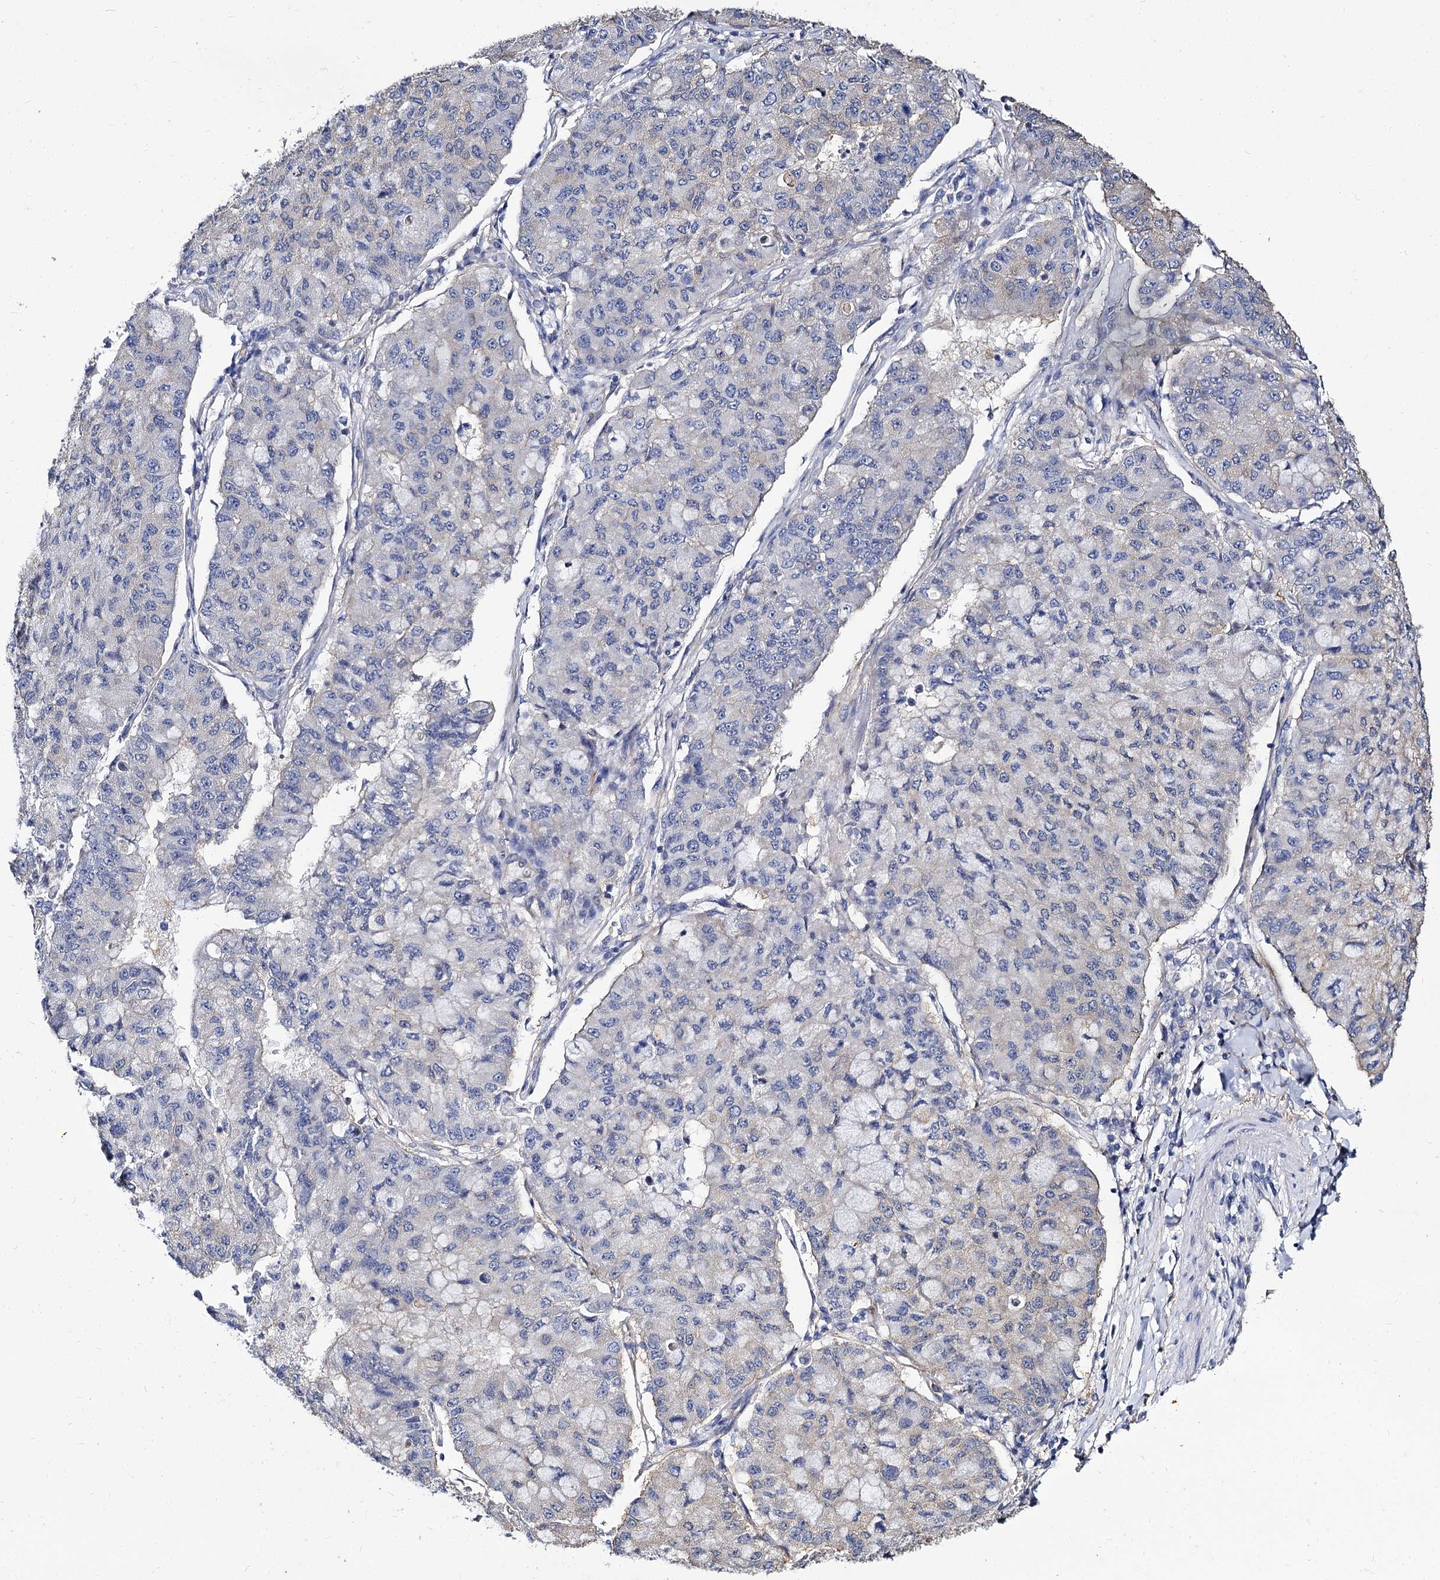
{"staining": {"intensity": "negative", "quantity": "none", "location": "none"}, "tissue": "lung cancer", "cell_type": "Tumor cells", "image_type": "cancer", "snomed": [{"axis": "morphology", "description": "Squamous cell carcinoma, NOS"}, {"axis": "topography", "description": "Lung"}], "caption": "Tumor cells show no significant protein expression in squamous cell carcinoma (lung).", "gene": "CBFB", "patient": {"sex": "male", "age": 74}}